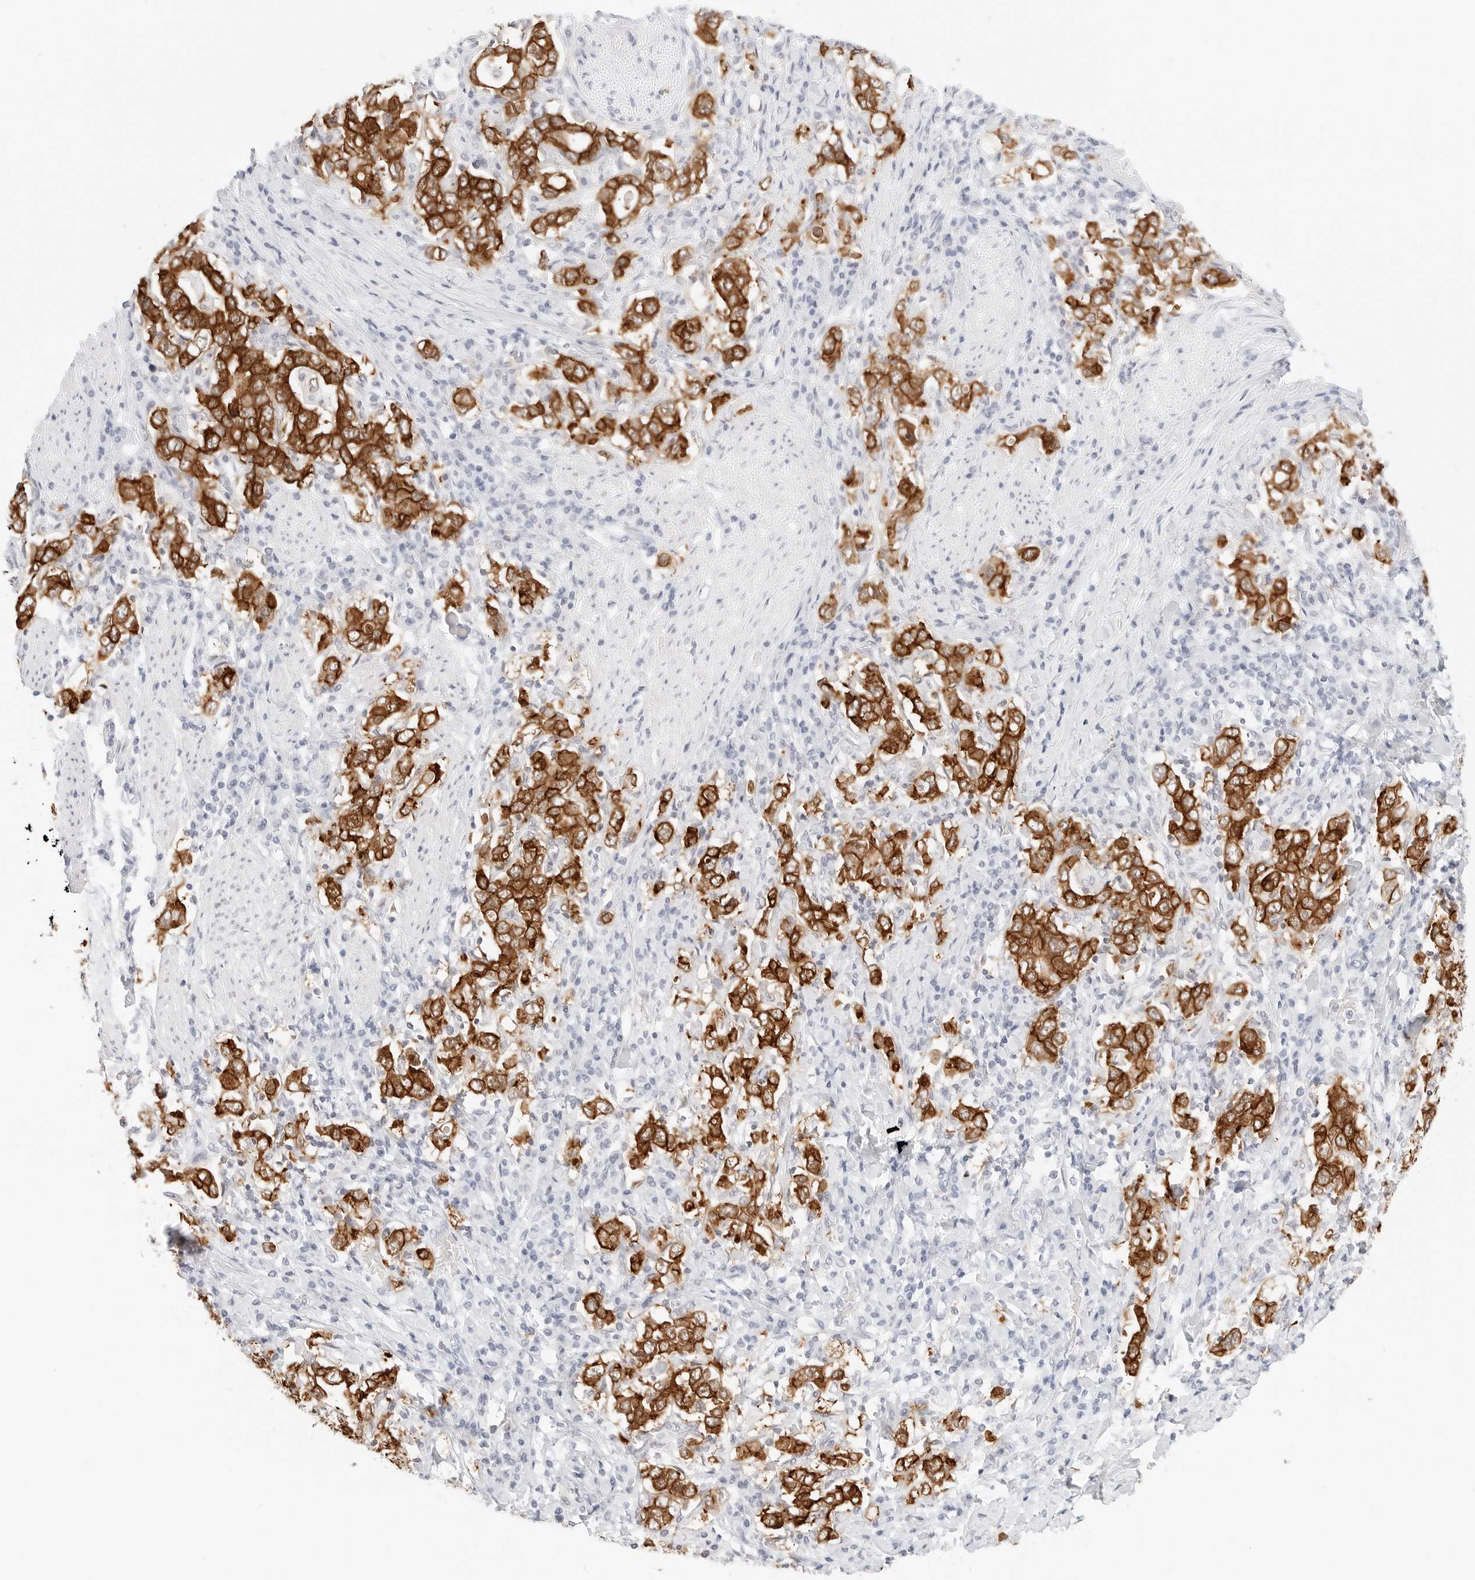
{"staining": {"intensity": "strong", "quantity": ">75%", "location": "cytoplasmic/membranous"}, "tissue": "stomach cancer", "cell_type": "Tumor cells", "image_type": "cancer", "snomed": [{"axis": "morphology", "description": "Adenocarcinoma, NOS"}, {"axis": "topography", "description": "Stomach, upper"}], "caption": "Human stomach cancer (adenocarcinoma) stained with a protein marker exhibits strong staining in tumor cells.", "gene": "CDH1", "patient": {"sex": "male", "age": 62}}